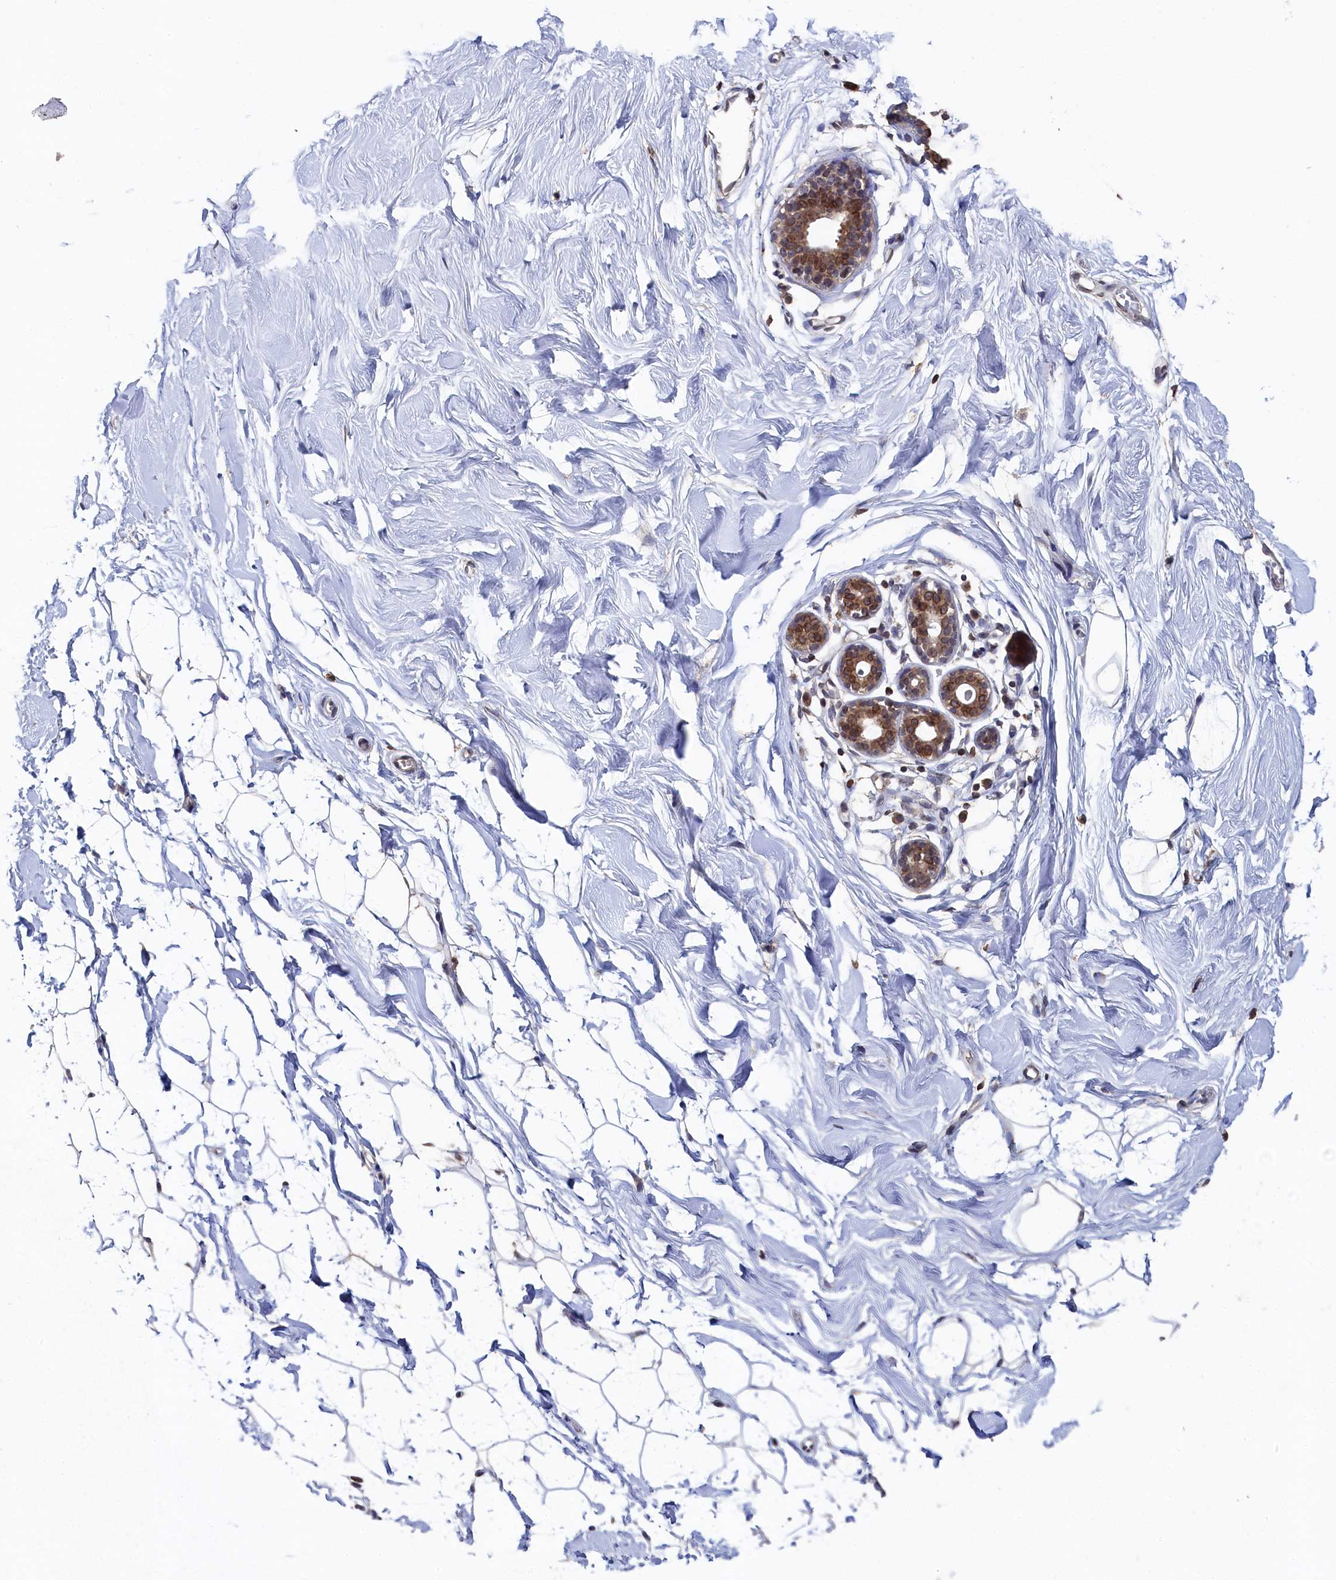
{"staining": {"intensity": "negative", "quantity": "none", "location": "none"}, "tissue": "breast", "cell_type": "Adipocytes", "image_type": "normal", "snomed": [{"axis": "morphology", "description": "Normal tissue, NOS"}, {"axis": "topography", "description": "Breast"}], "caption": "The histopathology image reveals no significant positivity in adipocytes of breast.", "gene": "ANKEF1", "patient": {"sex": "female", "age": 26}}